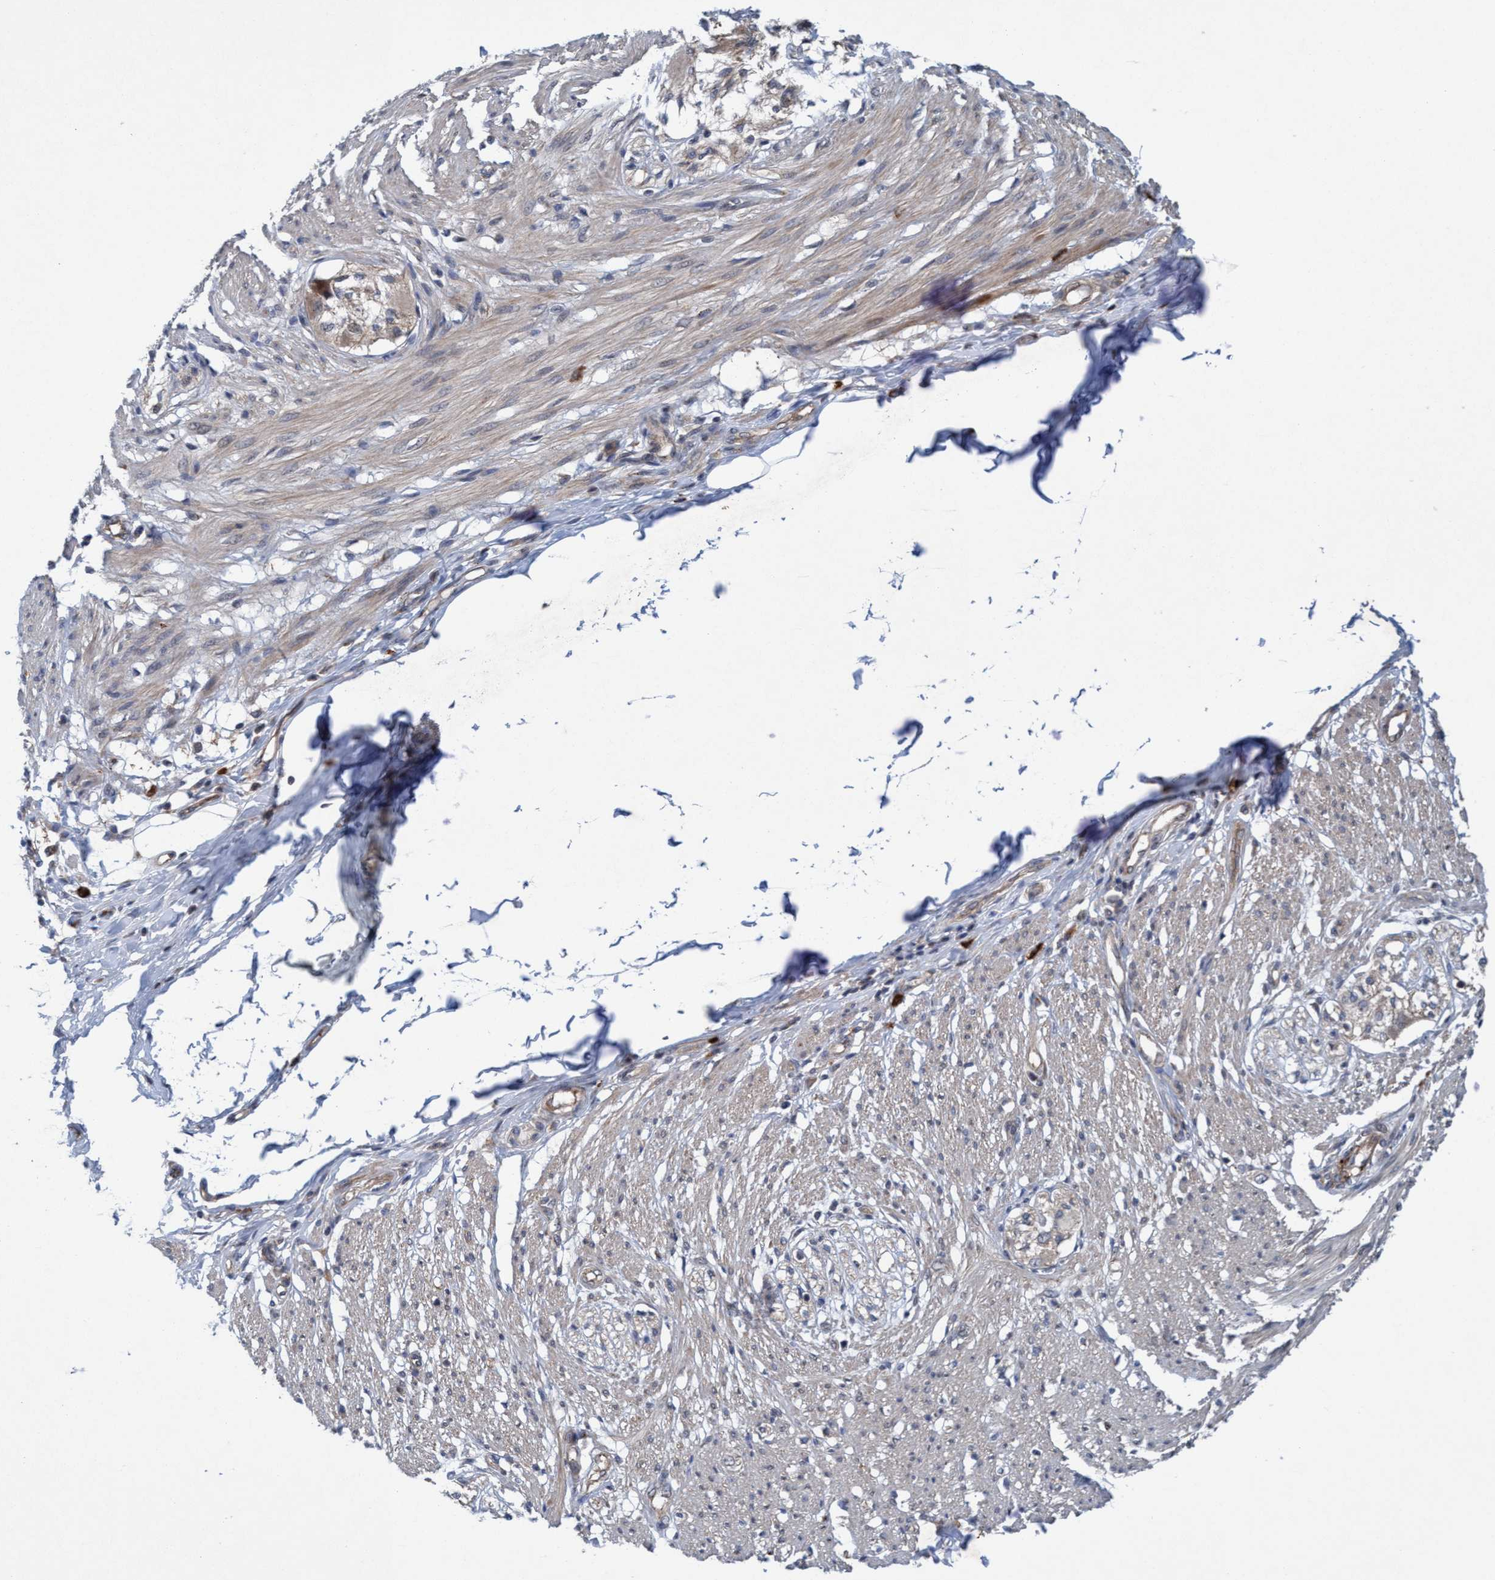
{"staining": {"intensity": "weak", "quantity": ">75%", "location": "cytoplasmic/membranous"}, "tissue": "smooth muscle", "cell_type": "Smooth muscle cells", "image_type": "normal", "snomed": [{"axis": "morphology", "description": "Normal tissue, NOS"}, {"axis": "morphology", "description": "Adenocarcinoma, NOS"}, {"axis": "topography", "description": "Colon"}, {"axis": "topography", "description": "Peripheral nerve tissue"}], "caption": "A photomicrograph of smooth muscle stained for a protein demonstrates weak cytoplasmic/membranous brown staining in smooth muscle cells.", "gene": "TRIM65", "patient": {"sex": "male", "age": 14}}